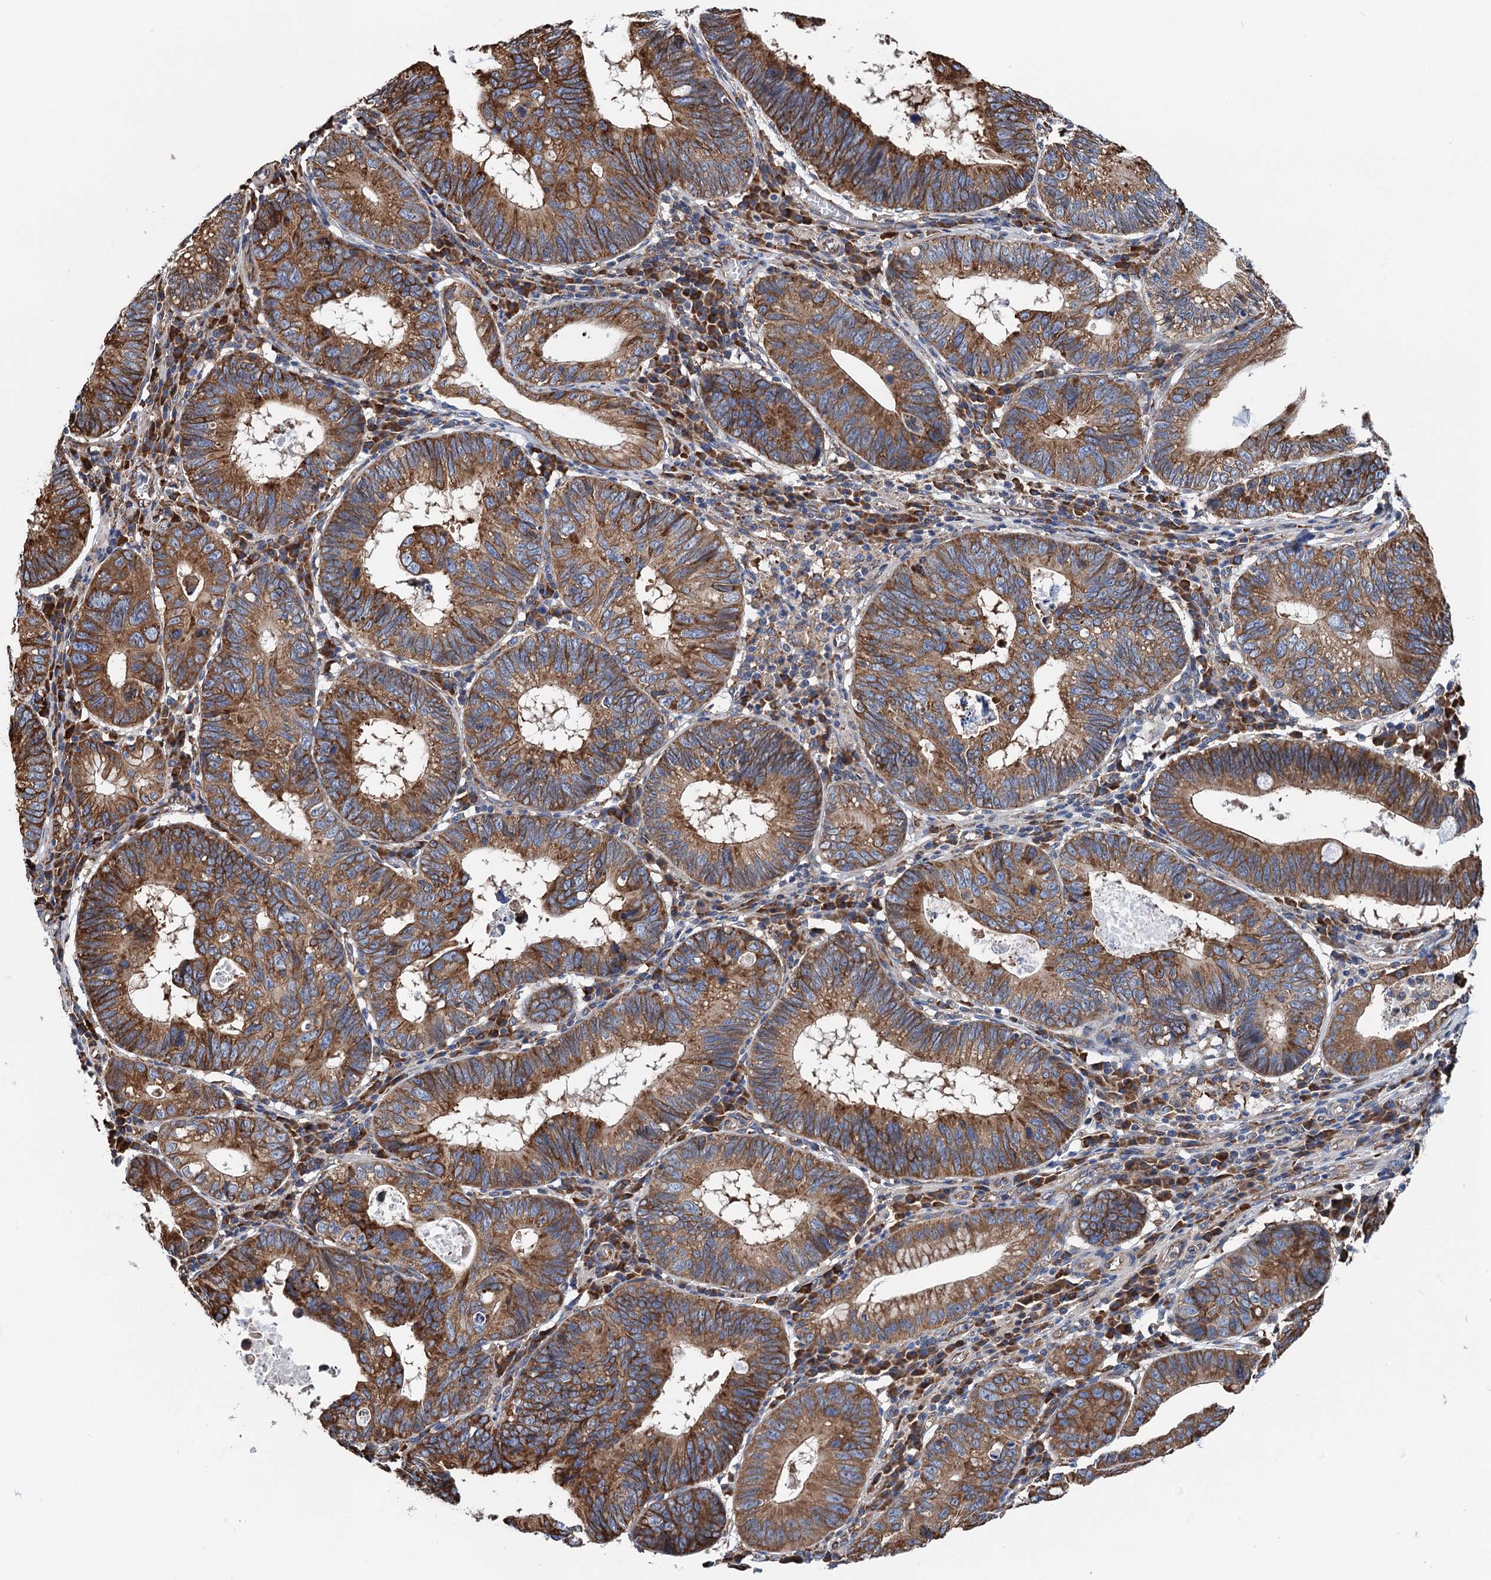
{"staining": {"intensity": "strong", "quantity": ">75%", "location": "cytoplasmic/membranous"}, "tissue": "stomach cancer", "cell_type": "Tumor cells", "image_type": "cancer", "snomed": [{"axis": "morphology", "description": "Adenocarcinoma, NOS"}, {"axis": "topography", "description": "Stomach"}], "caption": "Strong cytoplasmic/membranous expression for a protein is seen in approximately >75% of tumor cells of stomach cancer (adenocarcinoma) using immunohistochemistry.", "gene": "SLC12A7", "patient": {"sex": "male", "age": 59}}